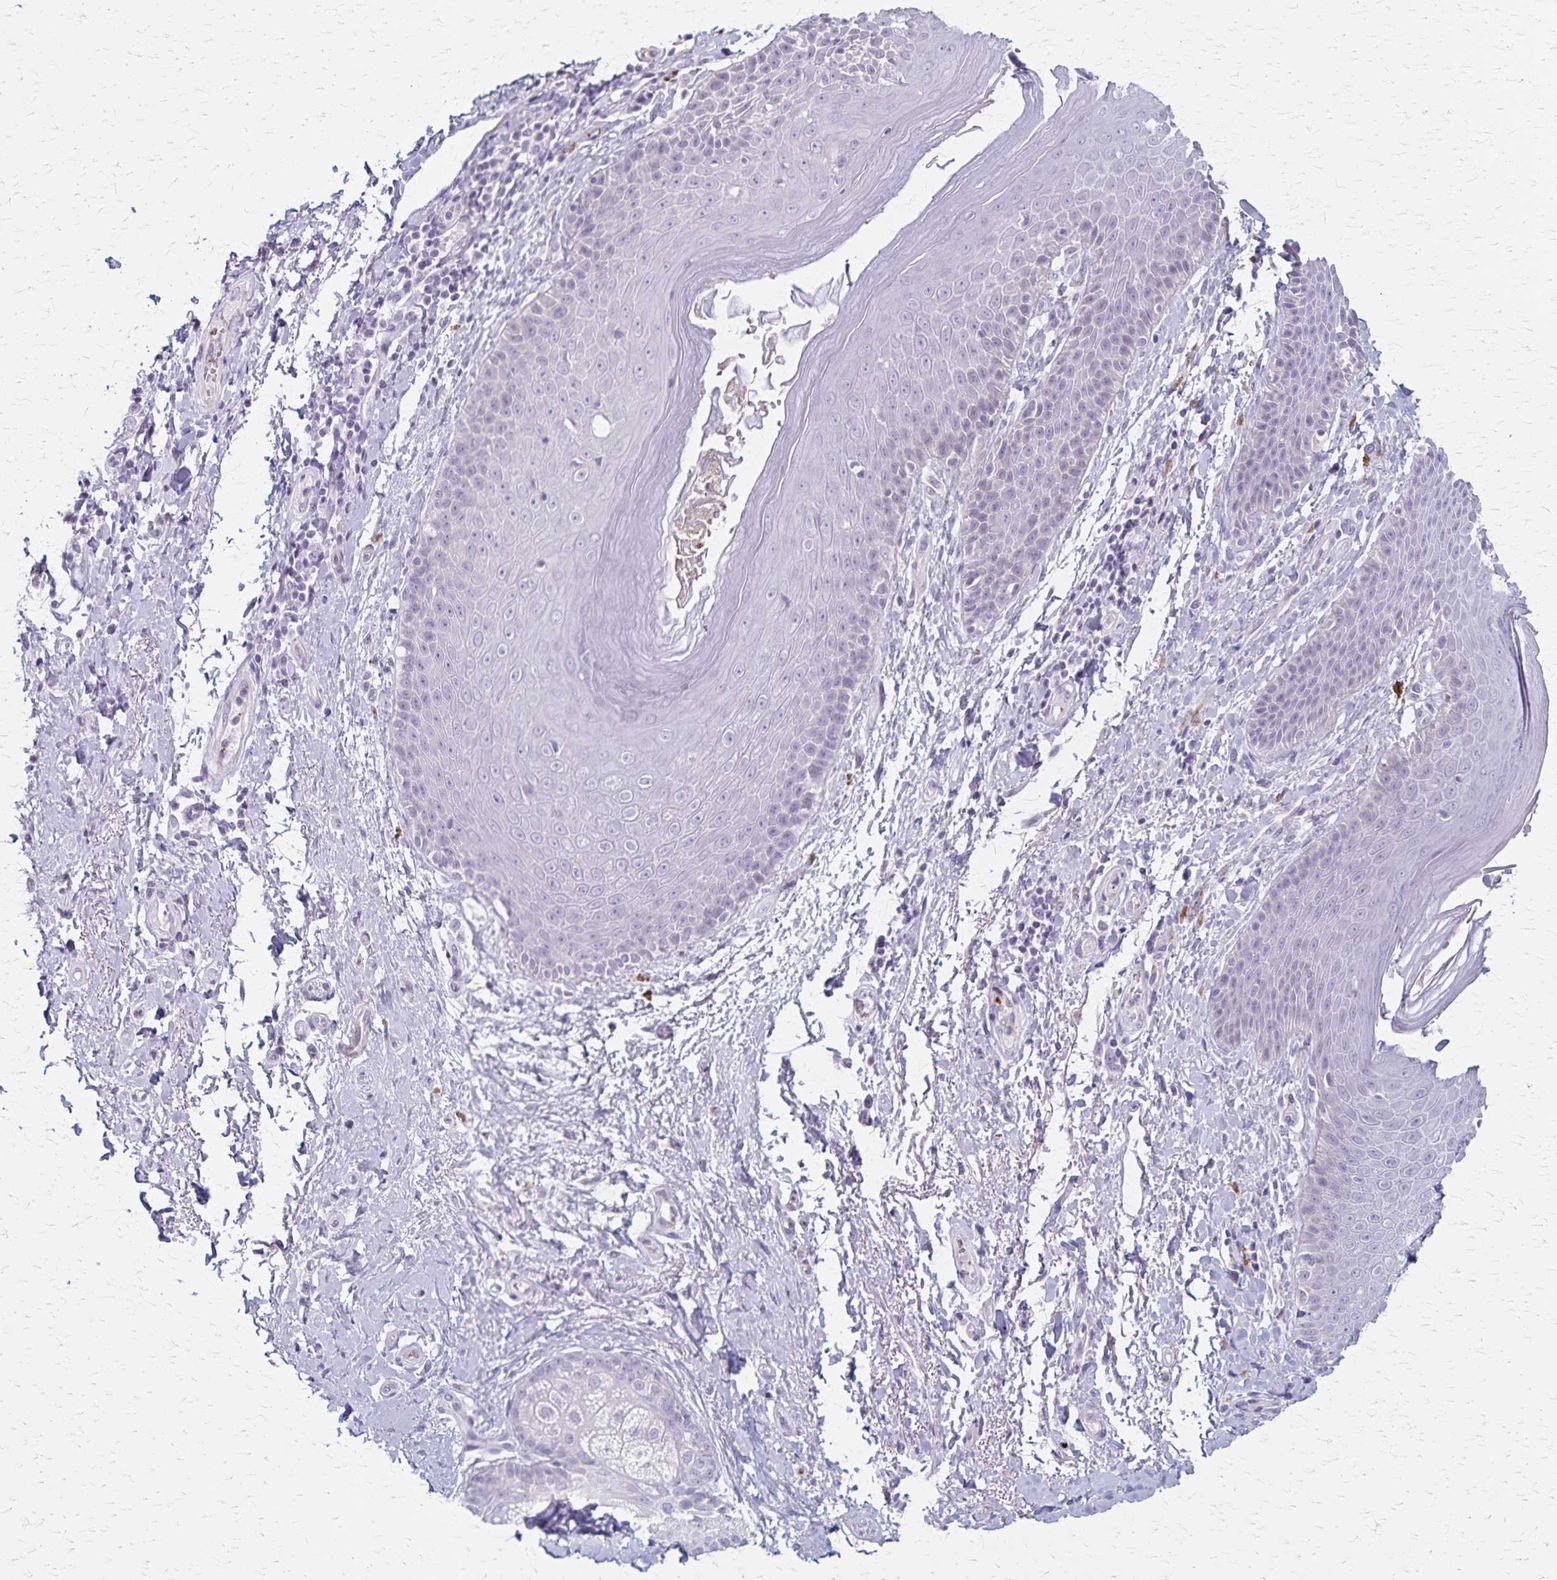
{"staining": {"intensity": "negative", "quantity": "none", "location": "none"}, "tissue": "adipose tissue", "cell_type": "Adipocytes", "image_type": "normal", "snomed": [{"axis": "morphology", "description": "Normal tissue, NOS"}, {"axis": "topography", "description": "Peripheral nerve tissue"}], "caption": "Benign adipose tissue was stained to show a protein in brown. There is no significant staining in adipocytes.", "gene": "RASL10B", "patient": {"sex": "male", "age": 51}}